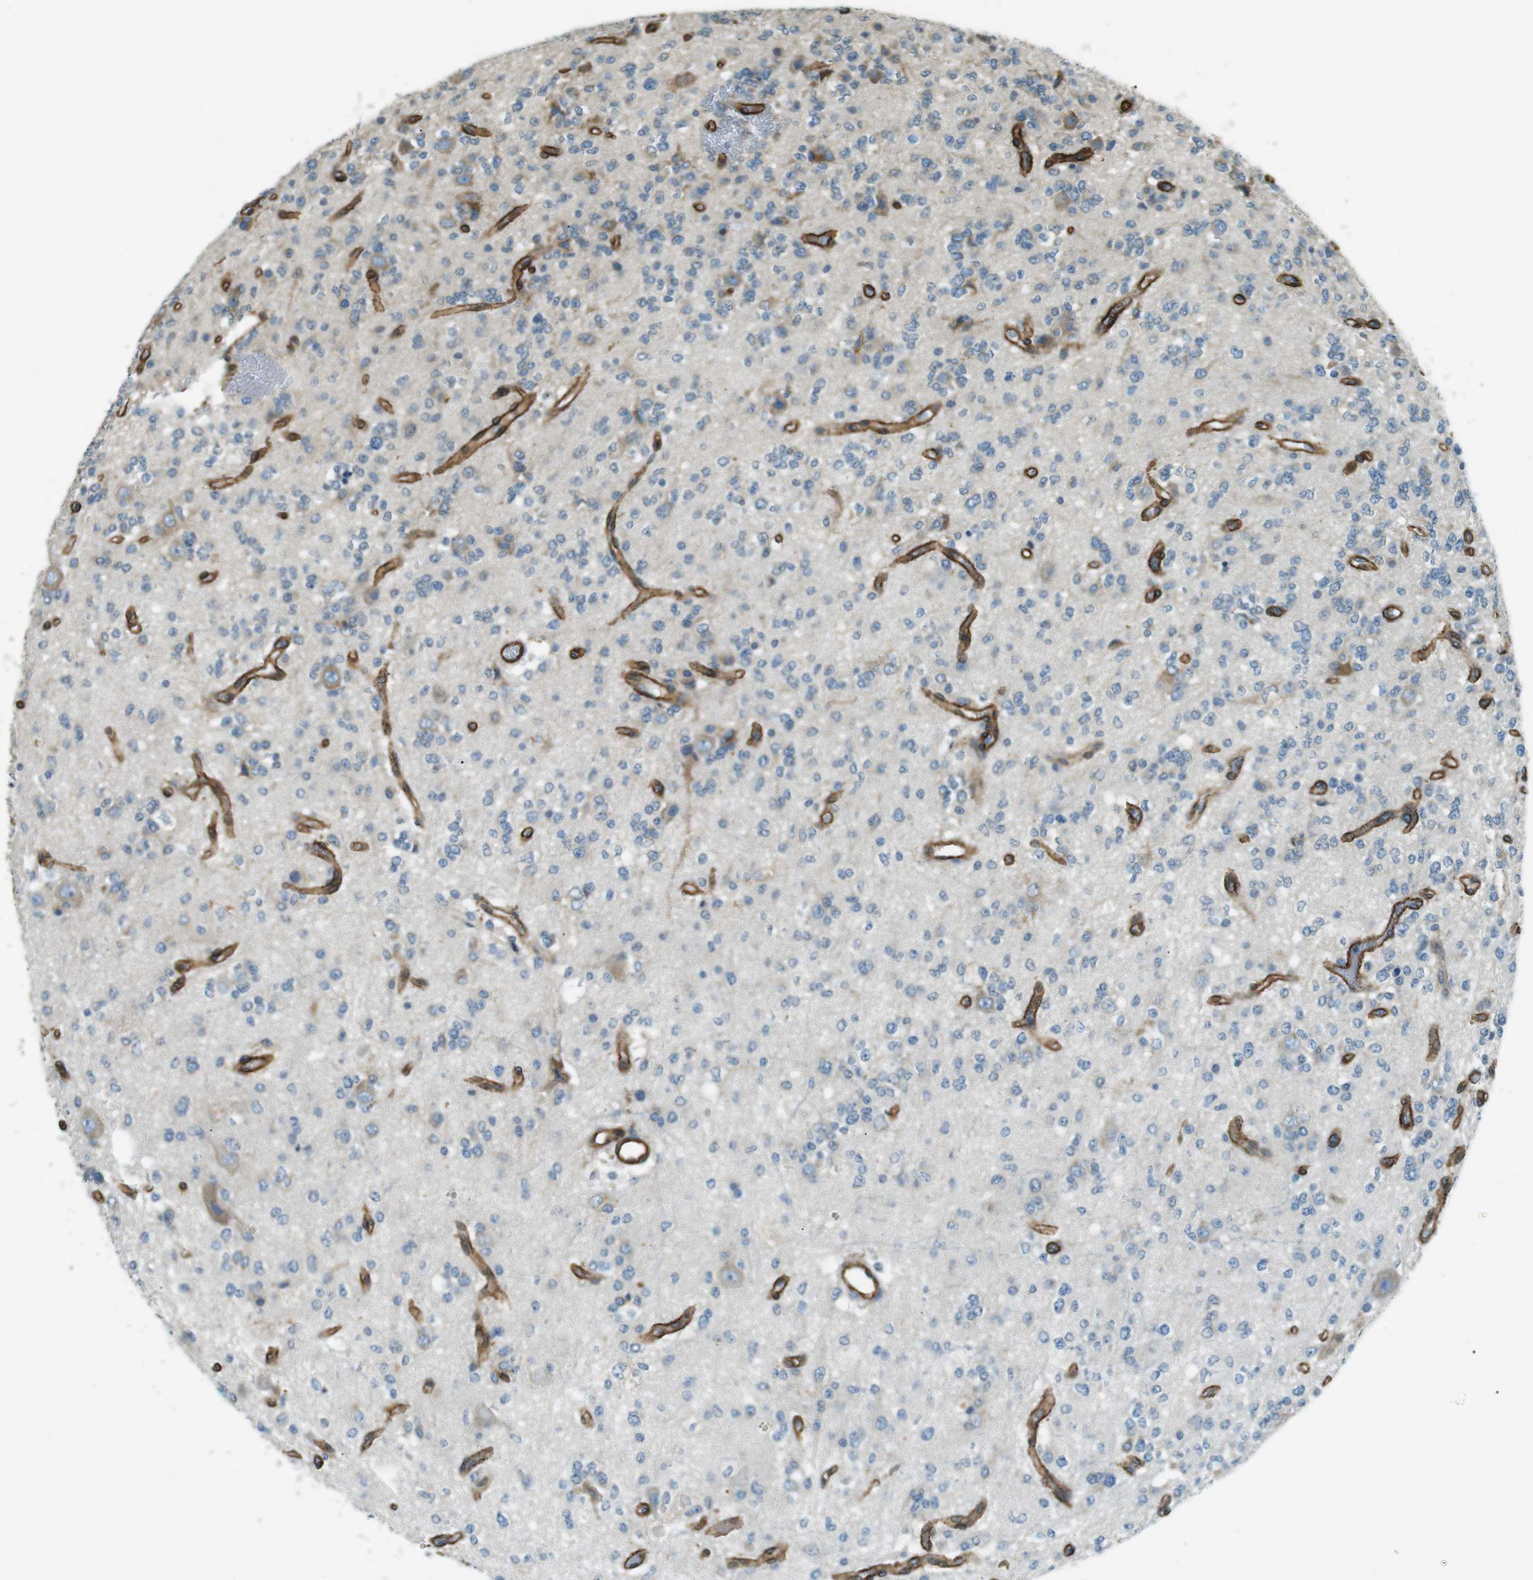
{"staining": {"intensity": "negative", "quantity": "none", "location": "none"}, "tissue": "glioma", "cell_type": "Tumor cells", "image_type": "cancer", "snomed": [{"axis": "morphology", "description": "Glioma, malignant, Low grade"}, {"axis": "topography", "description": "Brain"}], "caption": "The histopathology image demonstrates no significant staining in tumor cells of glioma.", "gene": "ODR4", "patient": {"sex": "male", "age": 38}}